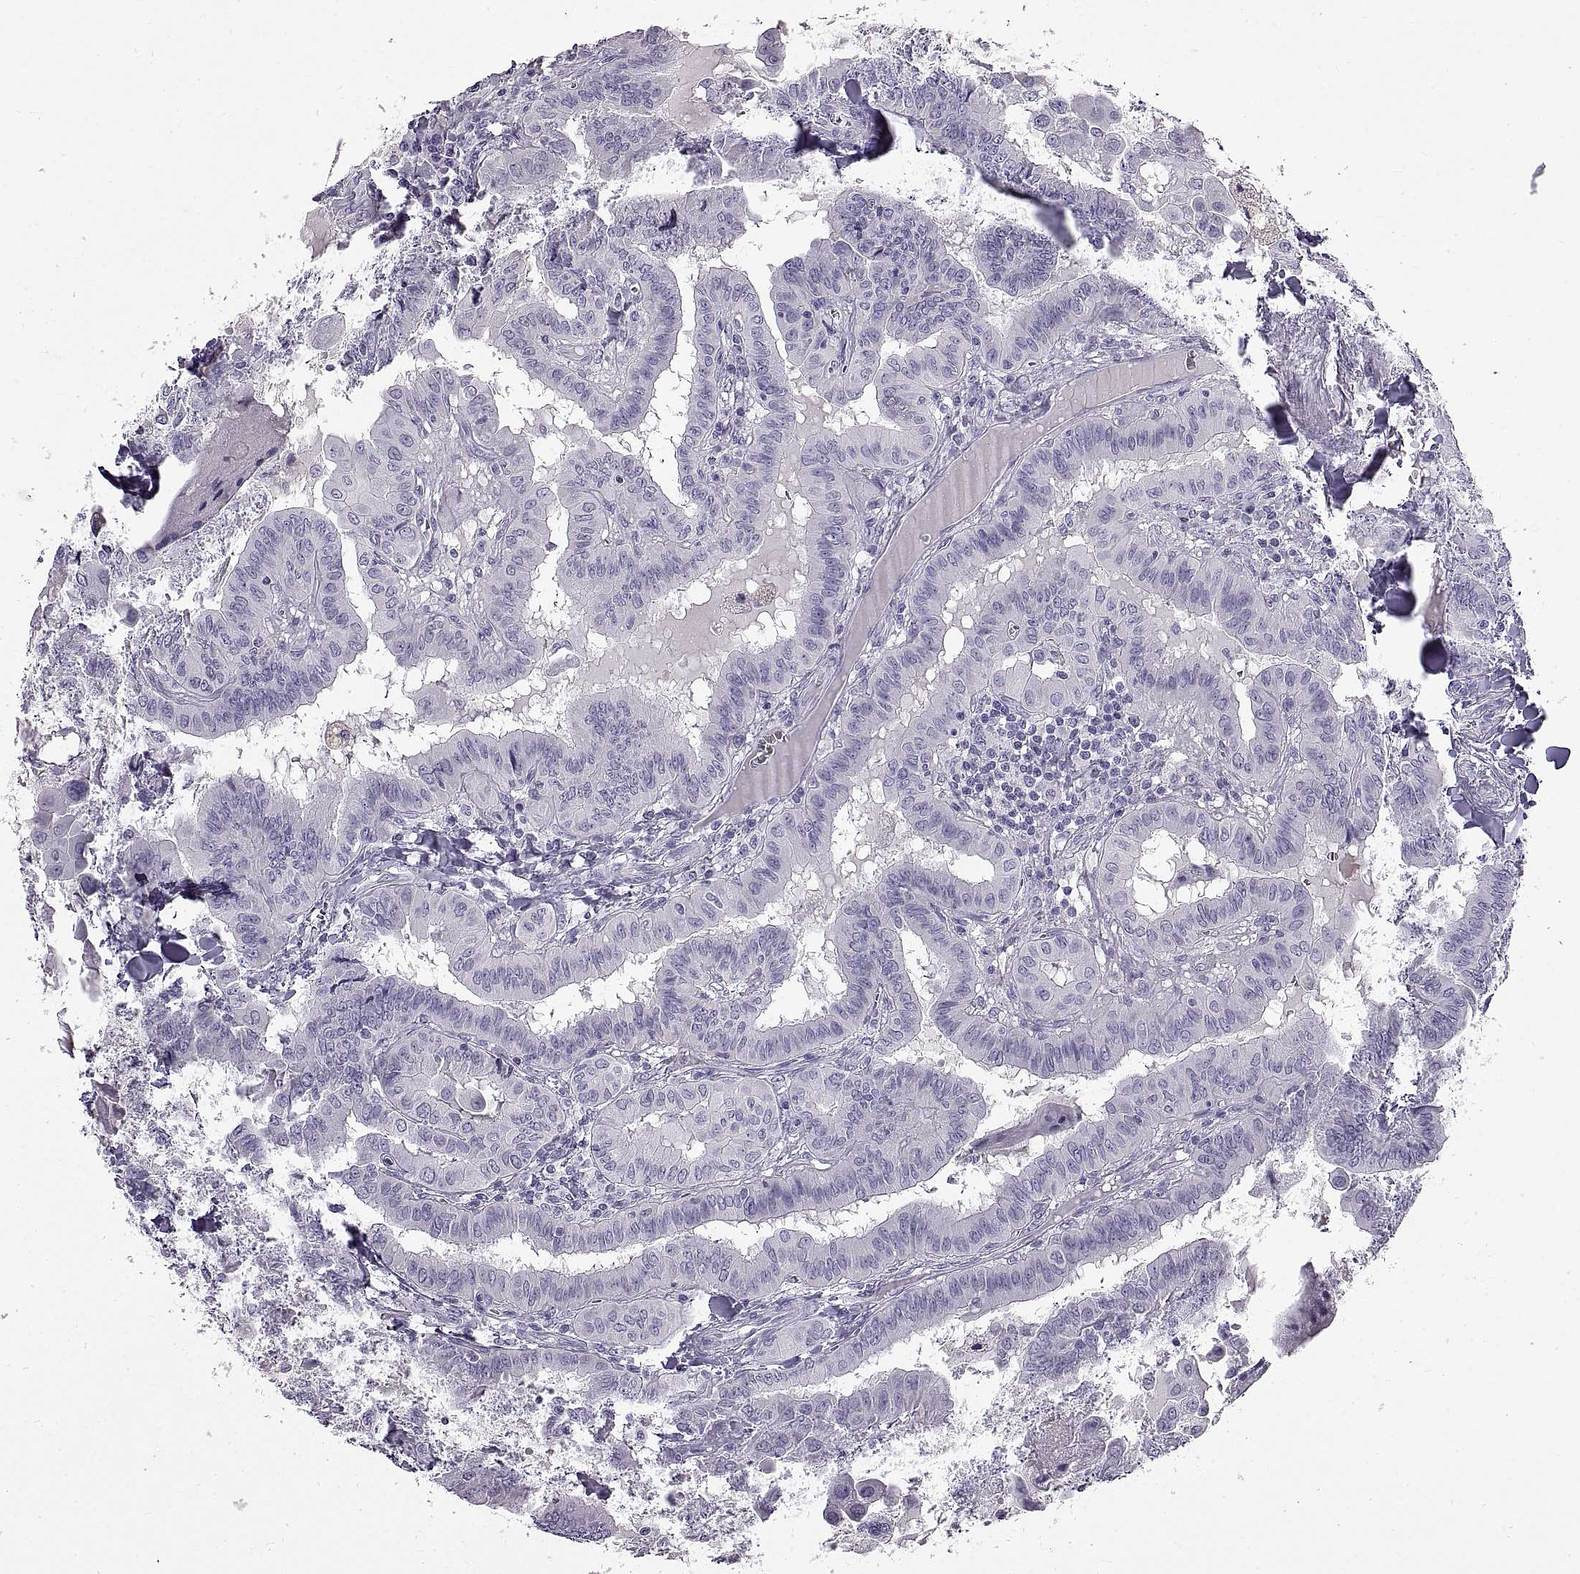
{"staining": {"intensity": "negative", "quantity": "none", "location": "none"}, "tissue": "thyroid cancer", "cell_type": "Tumor cells", "image_type": "cancer", "snomed": [{"axis": "morphology", "description": "Papillary adenocarcinoma, NOS"}, {"axis": "topography", "description": "Thyroid gland"}], "caption": "Human thyroid cancer (papillary adenocarcinoma) stained for a protein using immunohistochemistry (IHC) reveals no expression in tumor cells.", "gene": "WFDC8", "patient": {"sex": "female", "age": 37}}